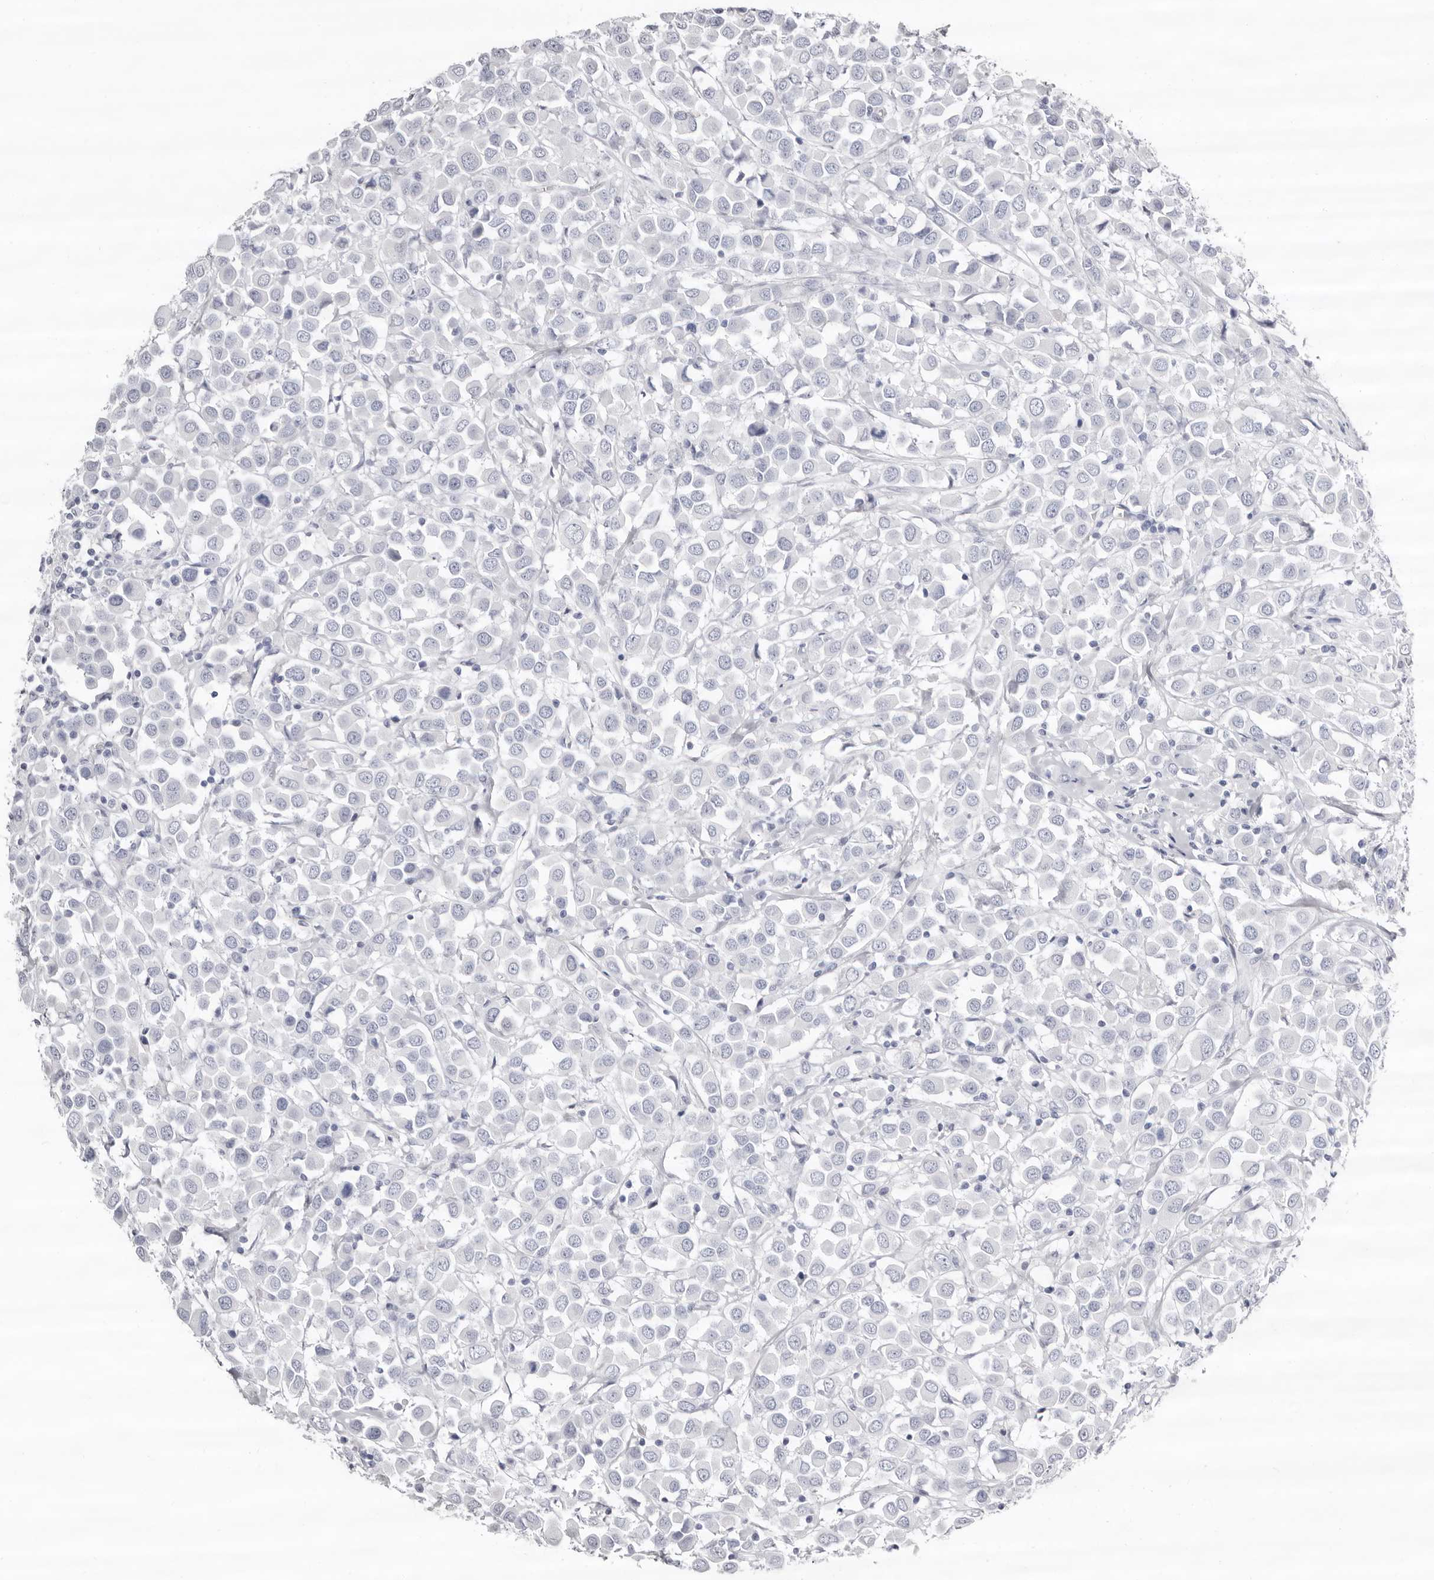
{"staining": {"intensity": "negative", "quantity": "none", "location": "none"}, "tissue": "breast cancer", "cell_type": "Tumor cells", "image_type": "cancer", "snomed": [{"axis": "morphology", "description": "Duct carcinoma"}, {"axis": "topography", "description": "Breast"}], "caption": "Breast cancer (invasive ductal carcinoma) was stained to show a protein in brown. There is no significant positivity in tumor cells. (IHC, brightfield microscopy, high magnification).", "gene": "LPO", "patient": {"sex": "female", "age": 61}}